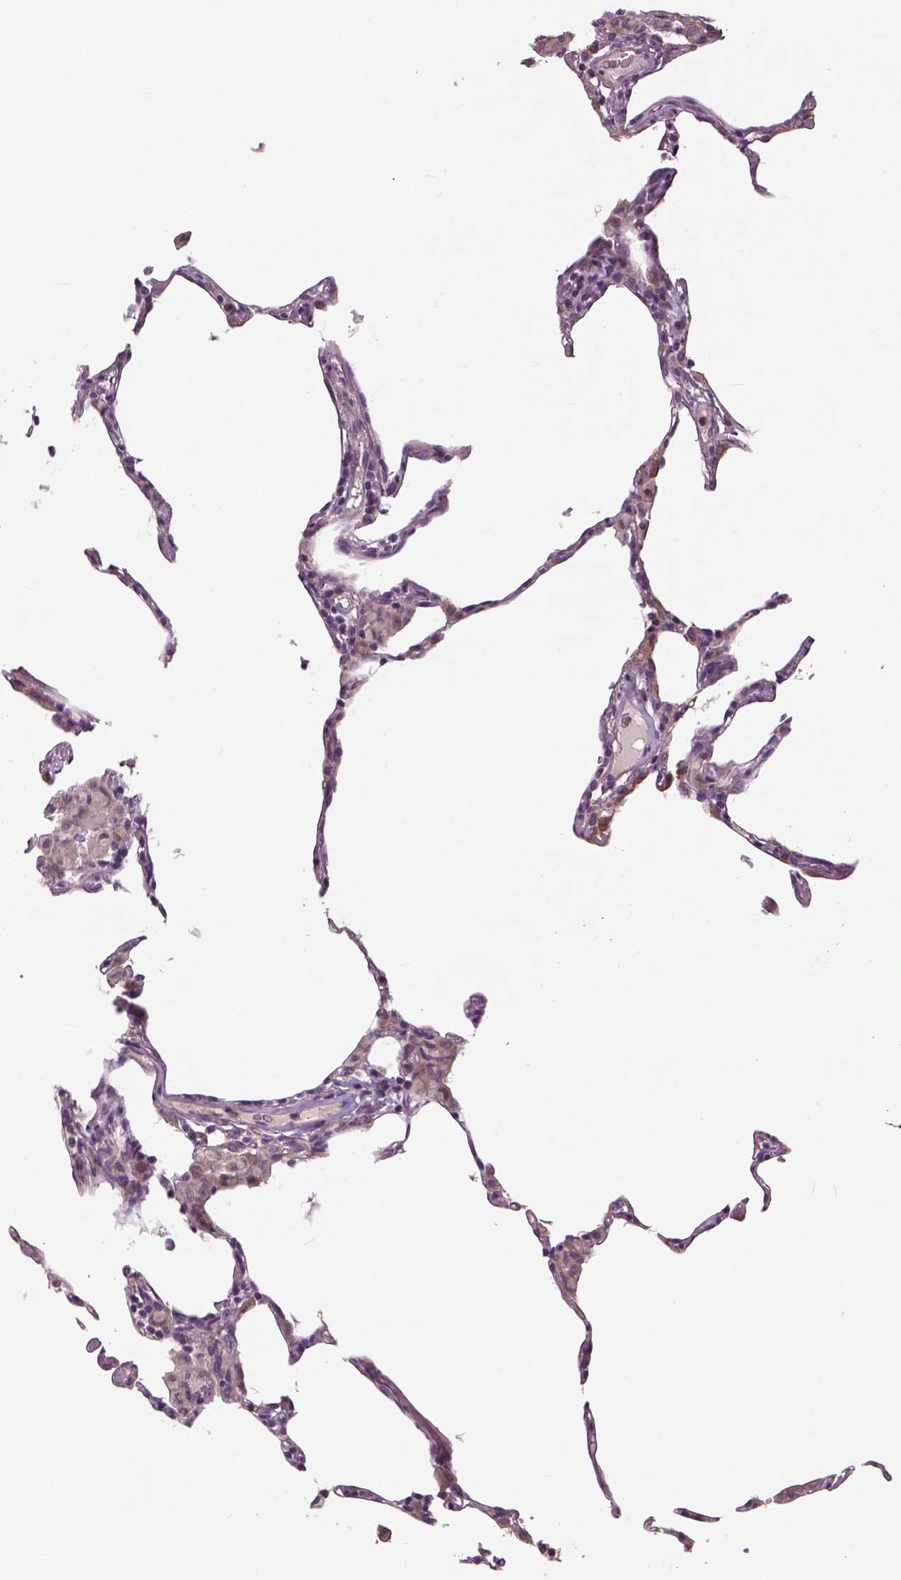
{"staining": {"intensity": "weak", "quantity": "25%-75%", "location": "cytoplasmic/membranous"}, "tissue": "lung", "cell_type": "Alveolar cells", "image_type": "normal", "snomed": [{"axis": "morphology", "description": "Normal tissue, NOS"}, {"axis": "topography", "description": "Lung"}], "caption": "The histopathology image shows immunohistochemical staining of normal lung. There is weak cytoplasmic/membranous expression is identified in about 25%-75% of alveolar cells. The protein of interest is stained brown, and the nuclei are stained in blue (DAB (3,3'-diaminobenzidine) IHC with brightfield microscopy, high magnification).", "gene": "NECAB1", "patient": {"sex": "female", "age": 57}}